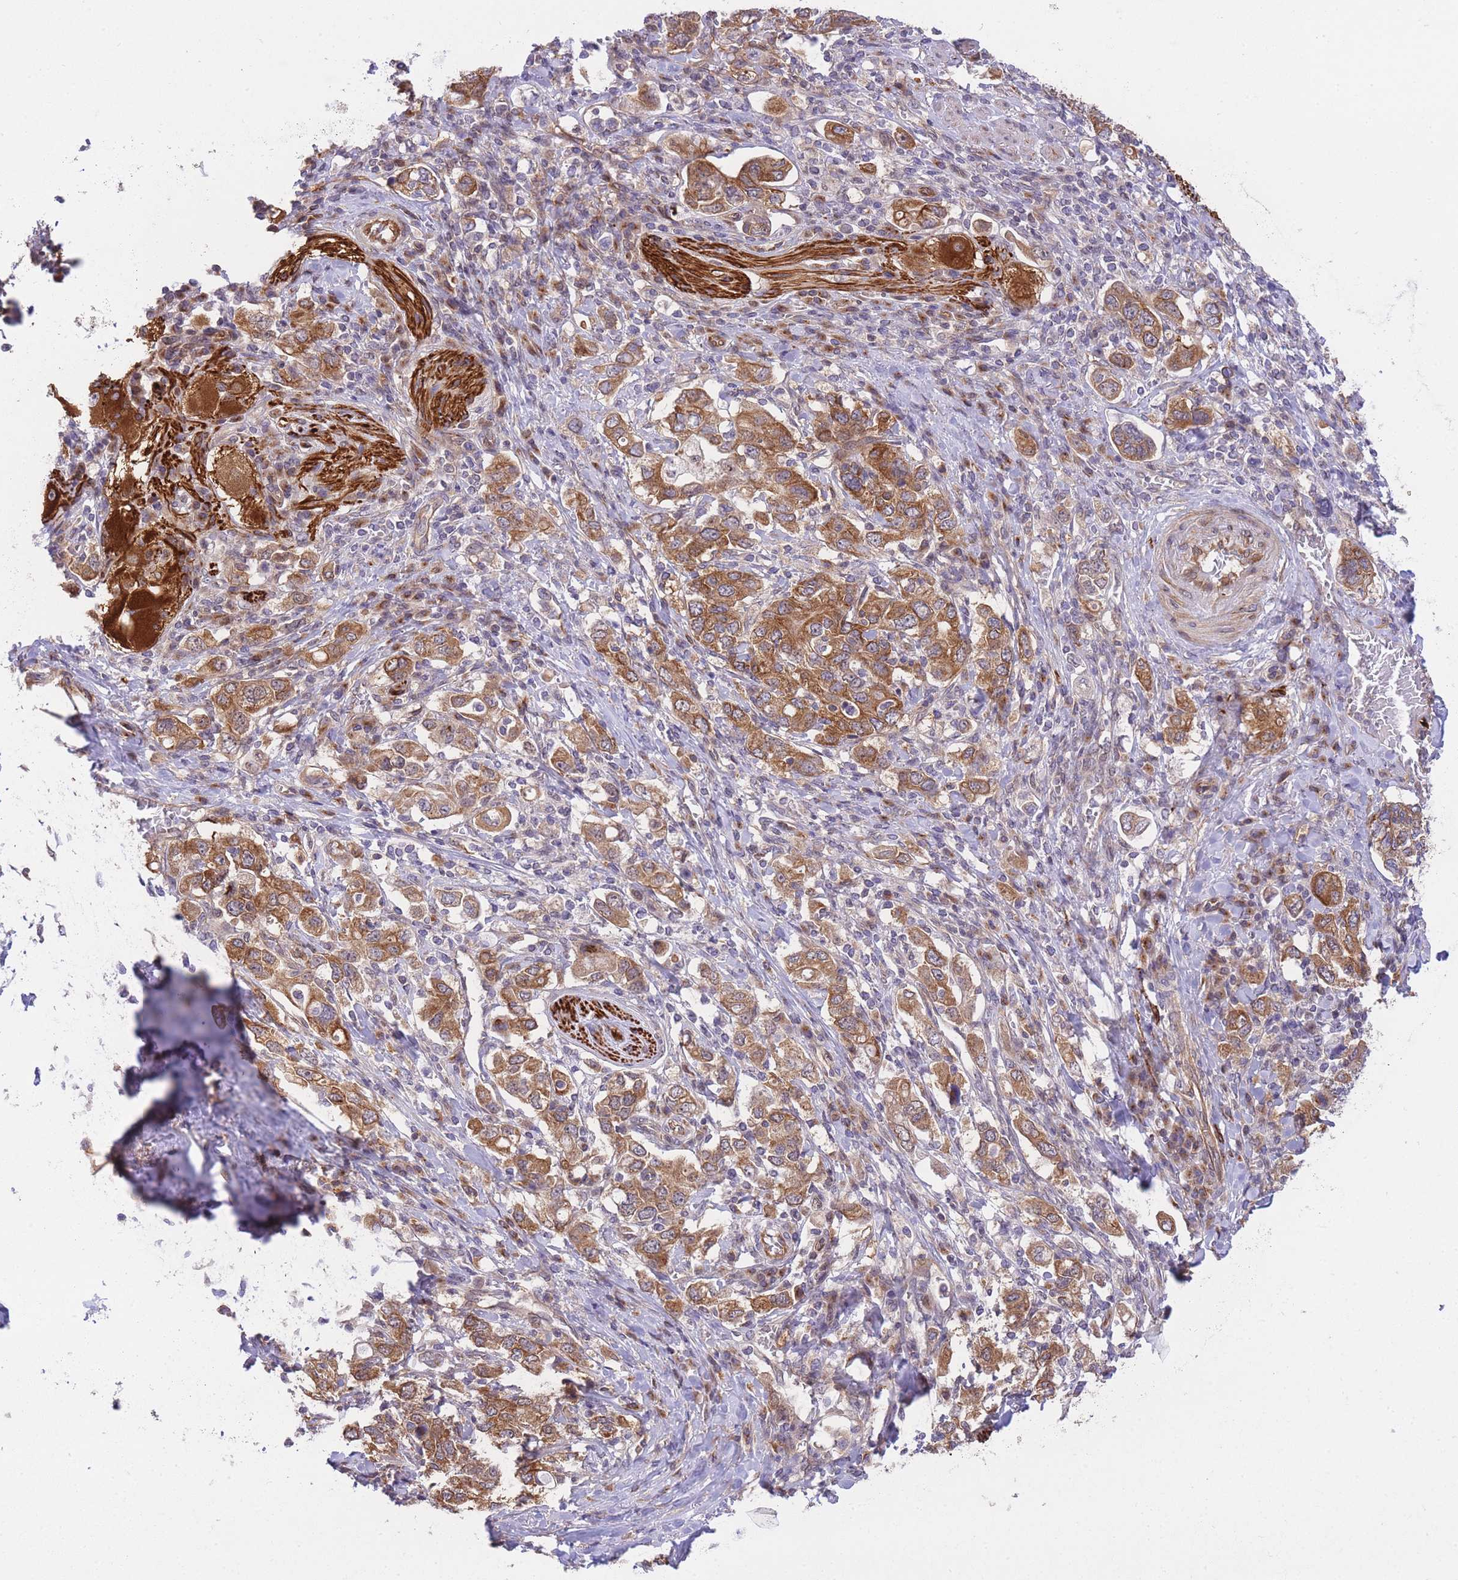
{"staining": {"intensity": "moderate", "quantity": ">75%", "location": "cytoplasmic/membranous"}, "tissue": "stomach cancer", "cell_type": "Tumor cells", "image_type": "cancer", "snomed": [{"axis": "morphology", "description": "Adenocarcinoma, NOS"}, {"axis": "topography", "description": "Stomach, upper"}, {"axis": "topography", "description": "Stomach"}], "caption": "Moderate cytoplasmic/membranous expression for a protein is present in approximately >75% of tumor cells of stomach cancer using immunohistochemistry.", "gene": "EXOSC8", "patient": {"sex": "male", "age": 62}}